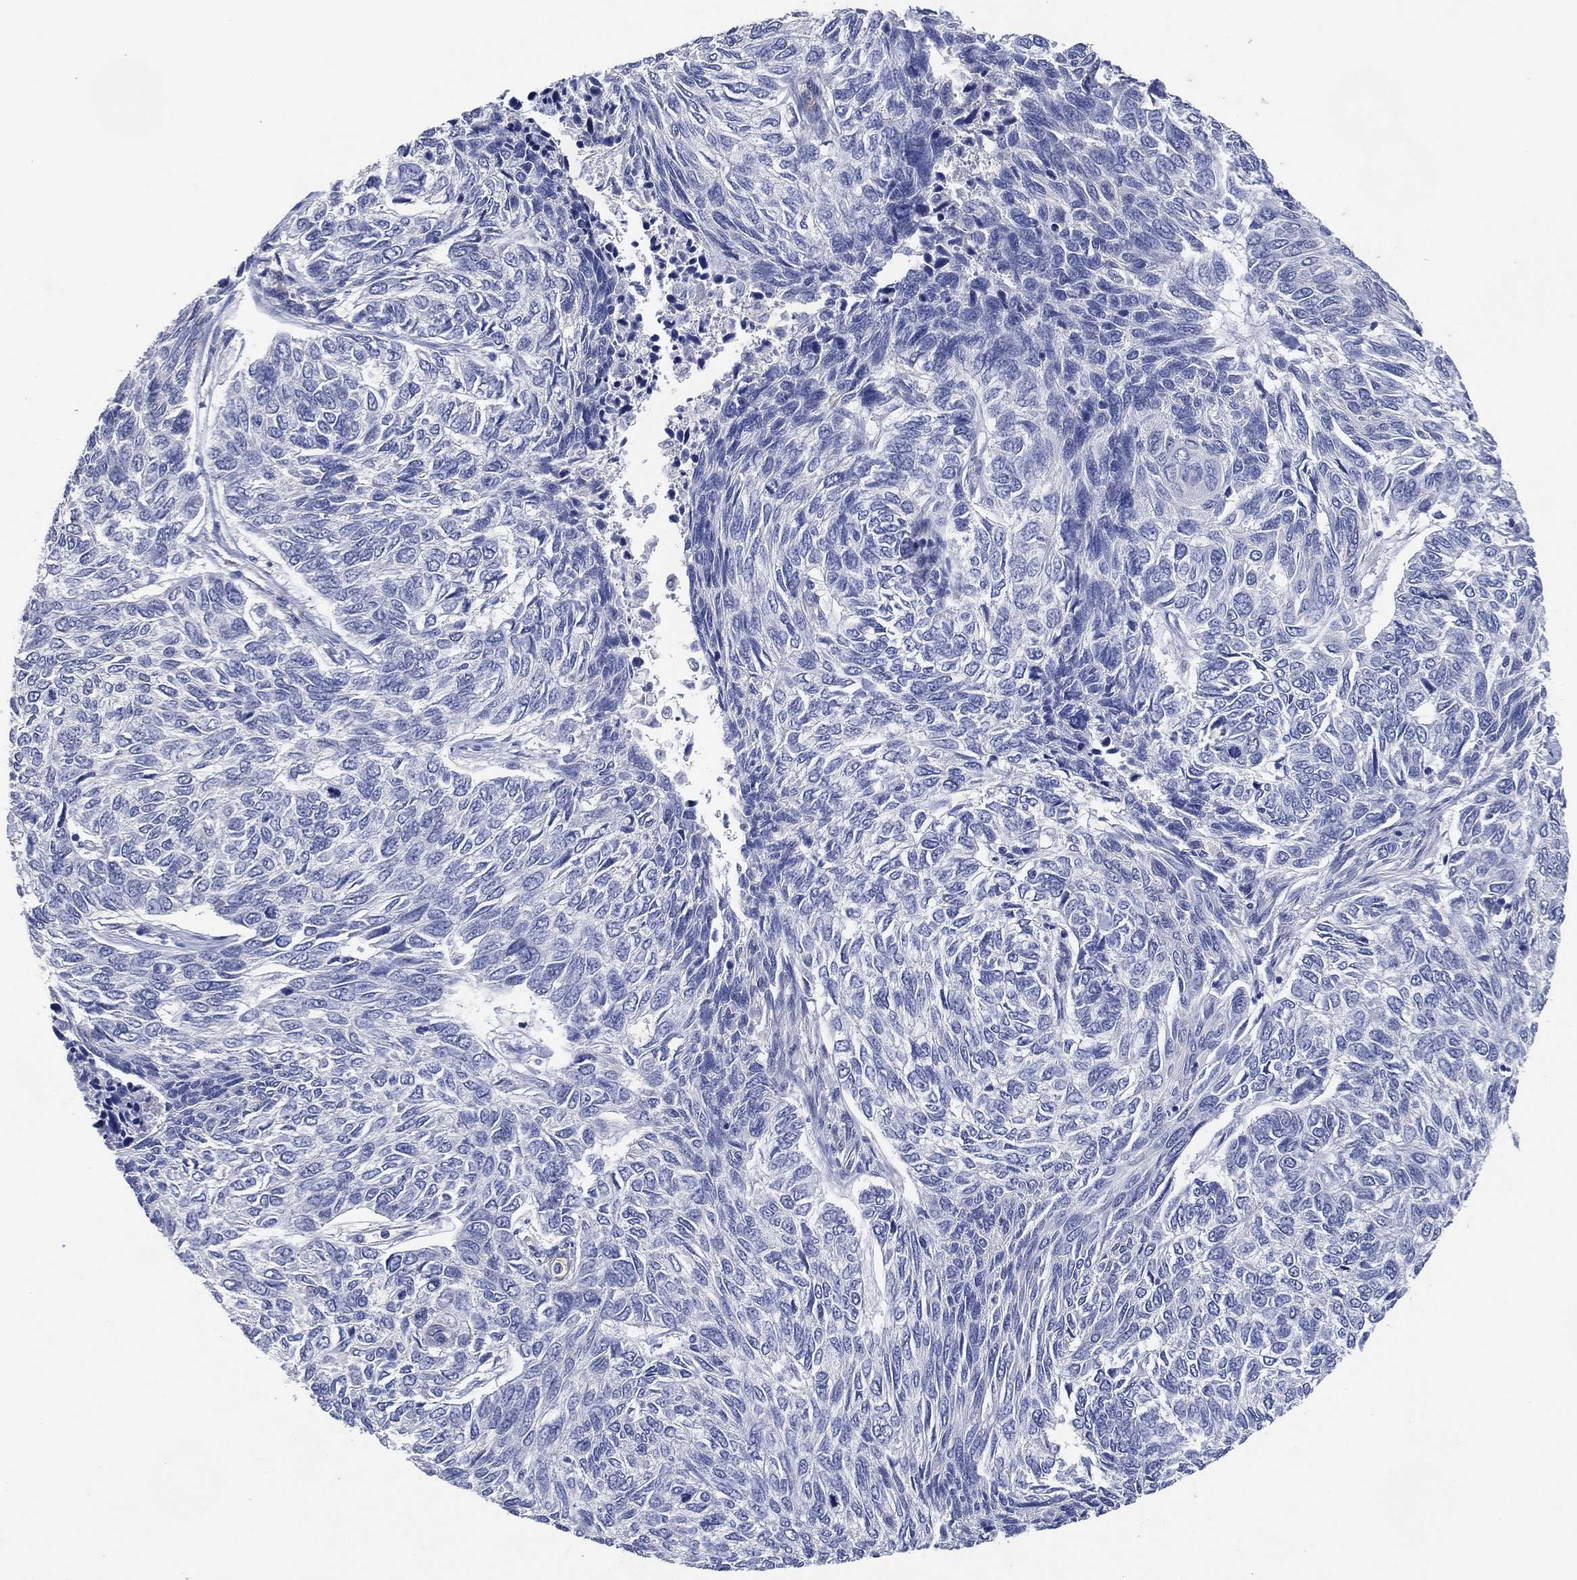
{"staining": {"intensity": "negative", "quantity": "none", "location": "none"}, "tissue": "skin cancer", "cell_type": "Tumor cells", "image_type": "cancer", "snomed": [{"axis": "morphology", "description": "Basal cell carcinoma"}, {"axis": "topography", "description": "Skin"}], "caption": "A micrograph of skin cancer (basal cell carcinoma) stained for a protein shows no brown staining in tumor cells. (Brightfield microscopy of DAB immunohistochemistry at high magnification).", "gene": "AK1", "patient": {"sex": "female", "age": 65}}